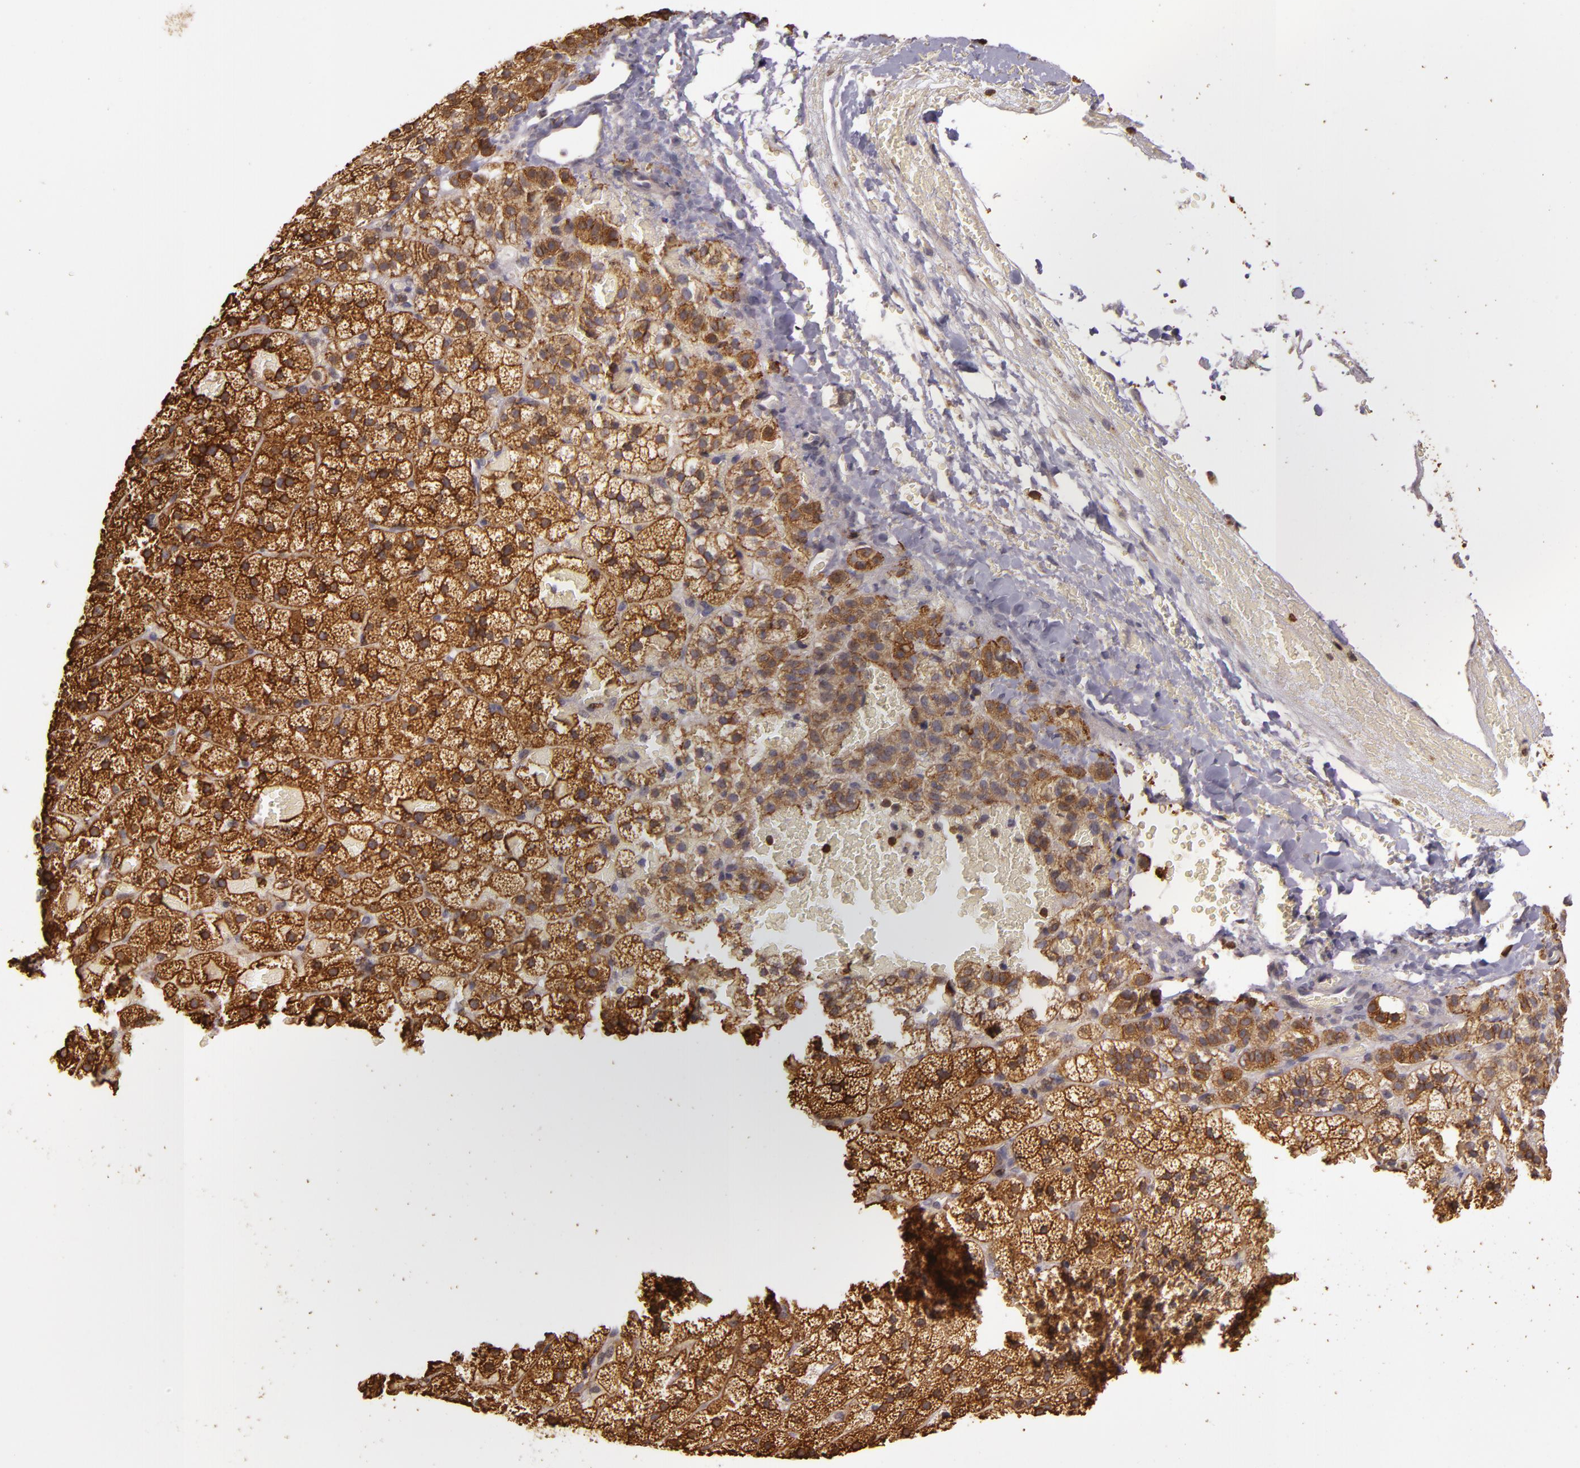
{"staining": {"intensity": "strong", "quantity": ">75%", "location": "cytoplasmic/membranous"}, "tissue": "adrenal gland", "cell_type": "Glandular cells", "image_type": "normal", "snomed": [{"axis": "morphology", "description": "Normal tissue, NOS"}, {"axis": "topography", "description": "Adrenal gland"}], "caption": "IHC micrograph of unremarkable adrenal gland: adrenal gland stained using IHC exhibits high levels of strong protein expression localized specifically in the cytoplasmic/membranous of glandular cells, appearing as a cytoplasmic/membranous brown color.", "gene": "SLC9A3R1", "patient": {"sex": "male", "age": 35}}